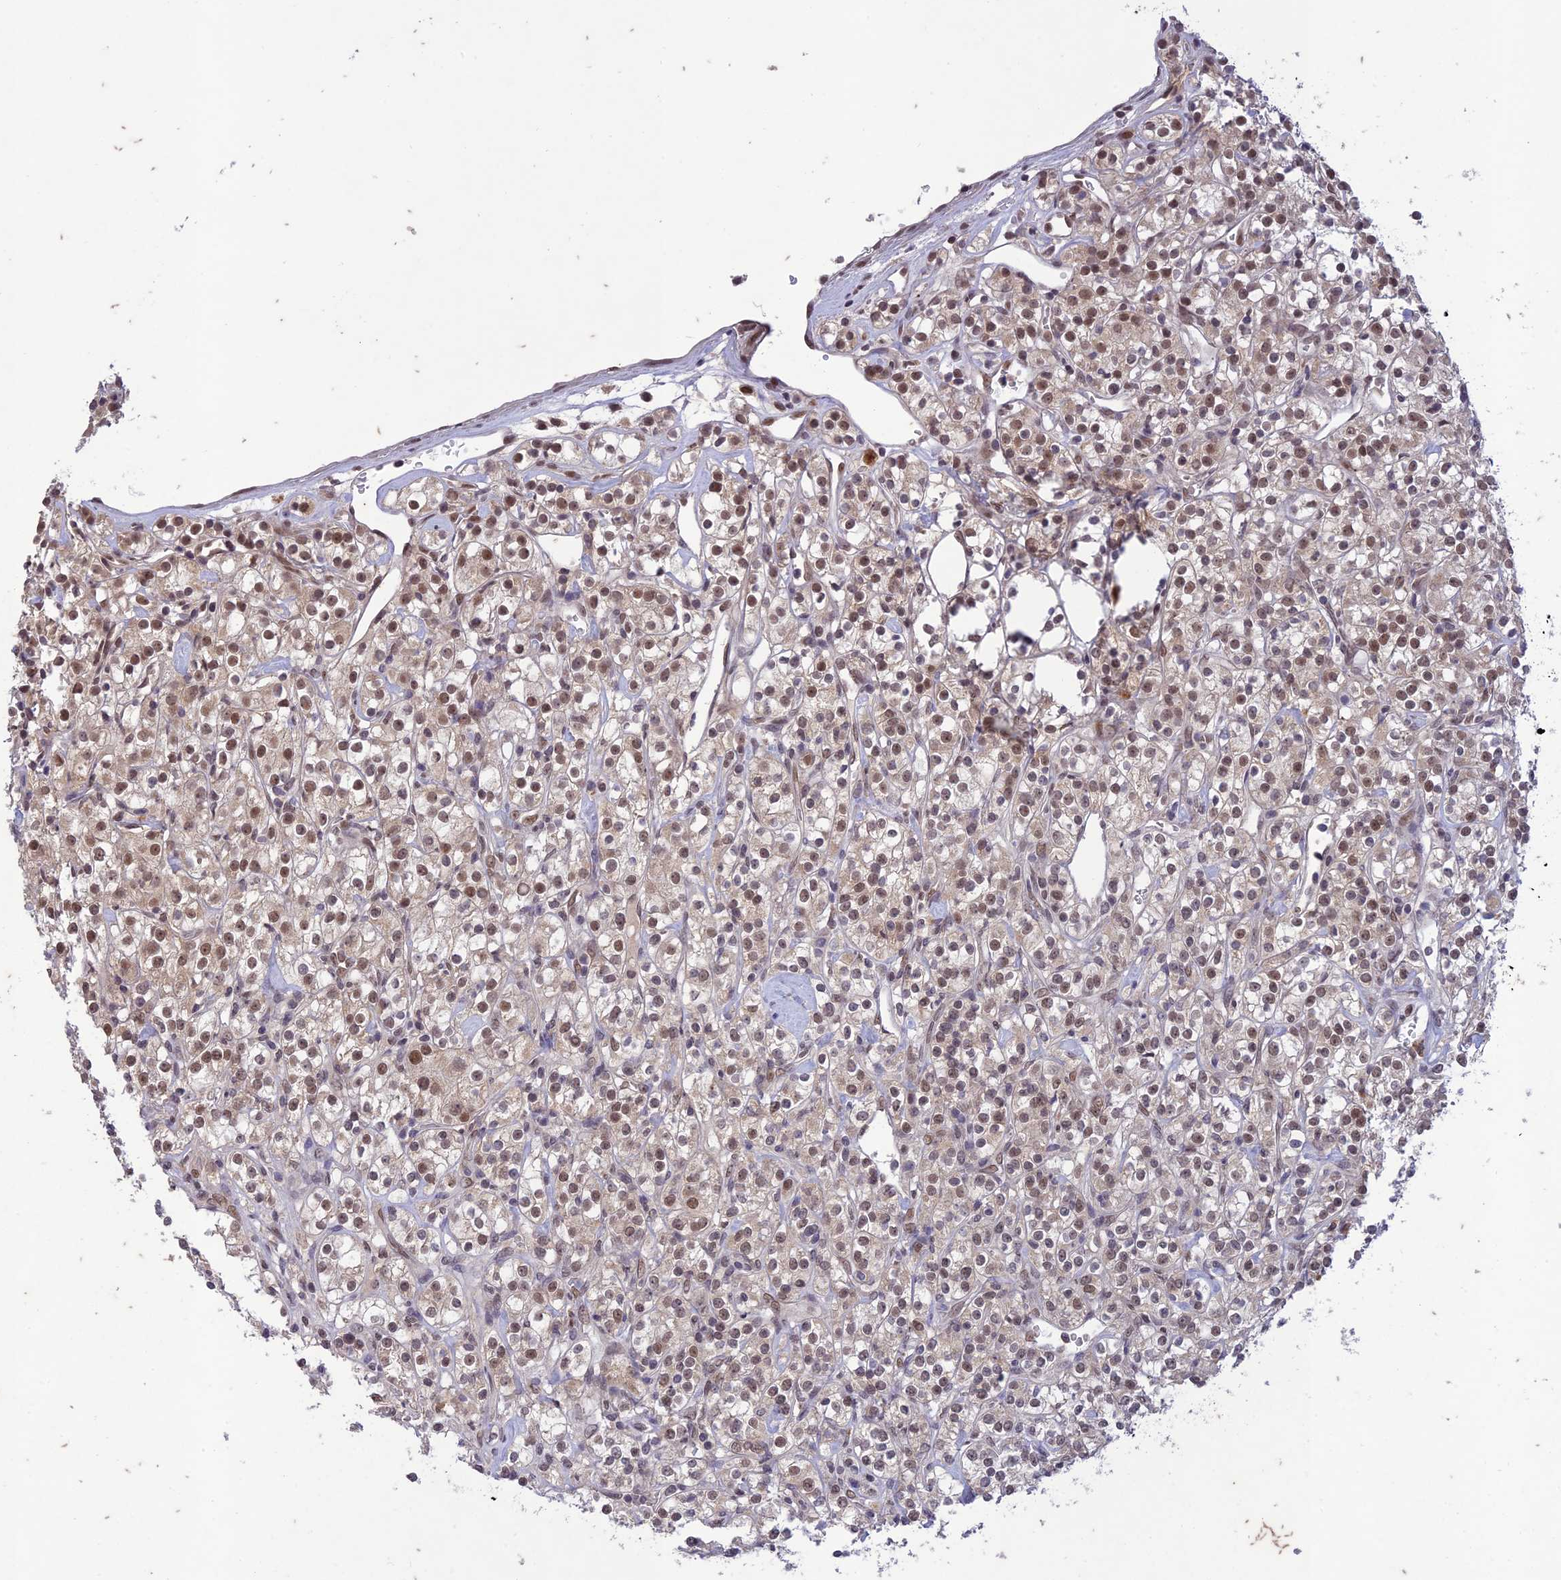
{"staining": {"intensity": "moderate", "quantity": "25%-75%", "location": "nuclear"}, "tissue": "renal cancer", "cell_type": "Tumor cells", "image_type": "cancer", "snomed": [{"axis": "morphology", "description": "Adenocarcinoma, NOS"}, {"axis": "topography", "description": "Kidney"}], "caption": "Protein staining displays moderate nuclear staining in approximately 25%-75% of tumor cells in renal adenocarcinoma.", "gene": "POP4", "patient": {"sex": "male", "age": 77}}